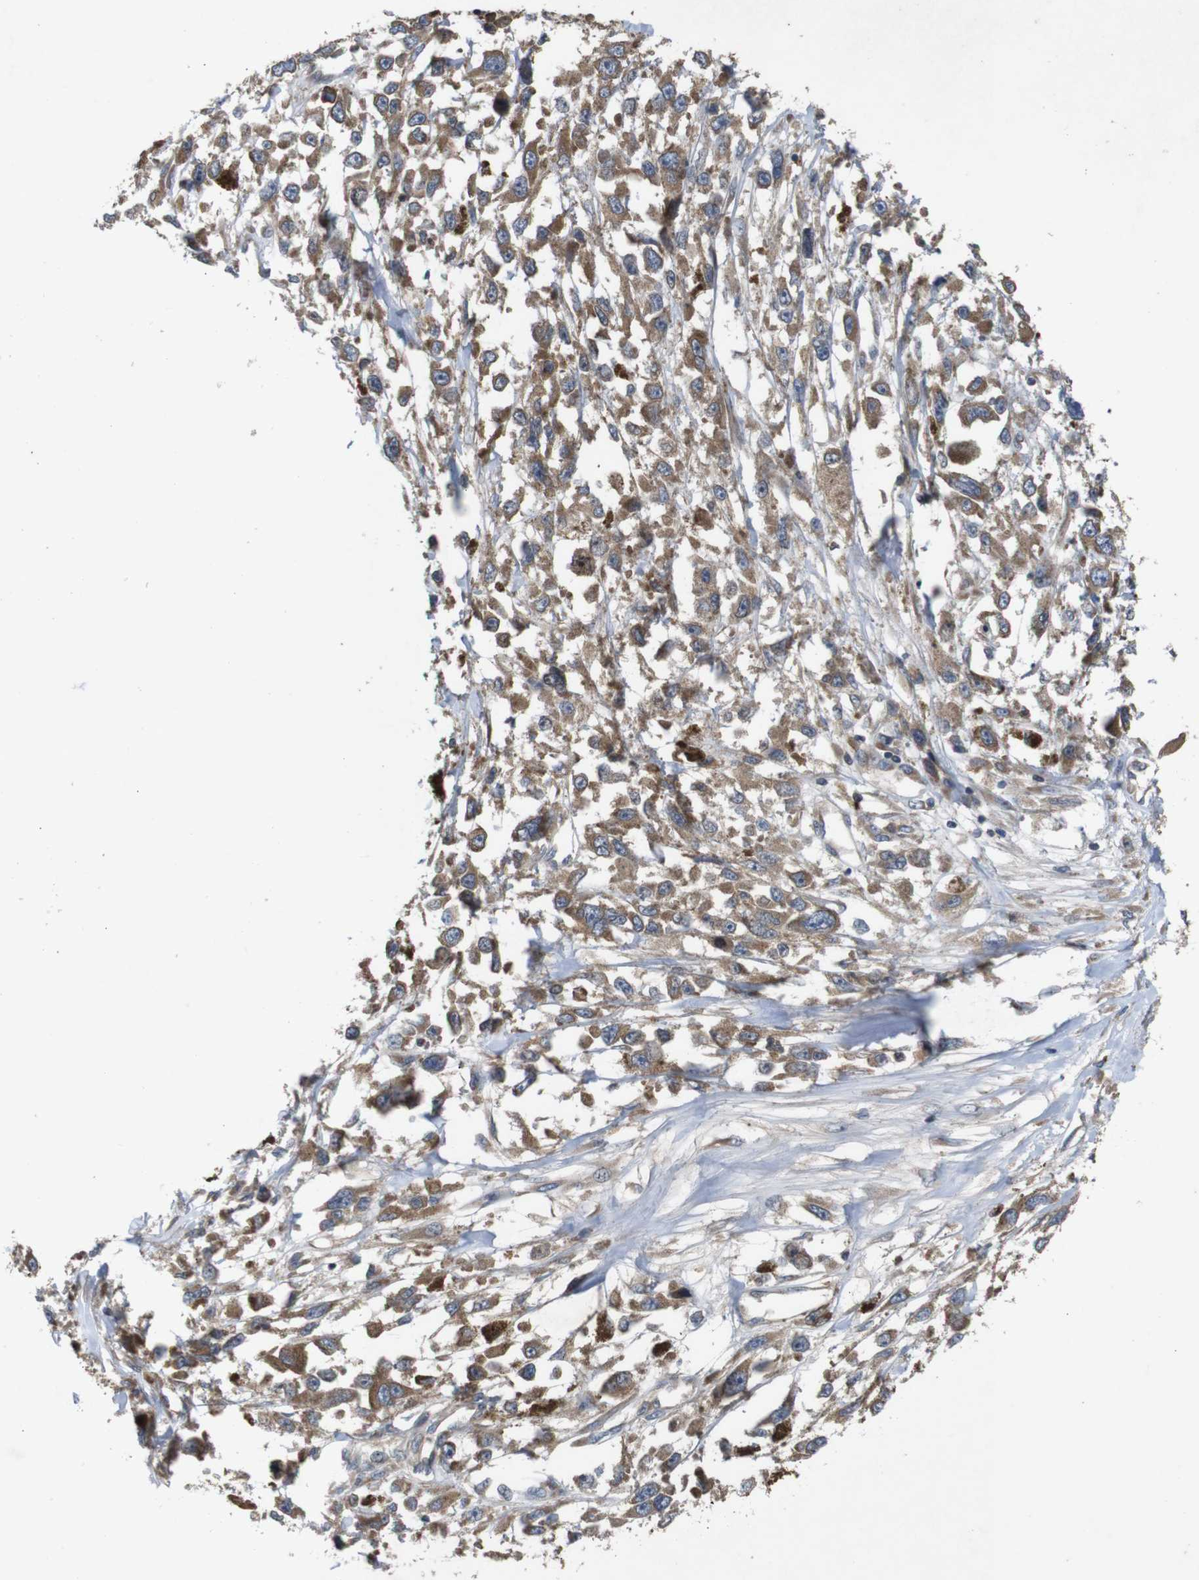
{"staining": {"intensity": "moderate", "quantity": ">75%", "location": "cytoplasmic/membranous"}, "tissue": "melanoma", "cell_type": "Tumor cells", "image_type": "cancer", "snomed": [{"axis": "morphology", "description": "Malignant melanoma, Metastatic site"}, {"axis": "topography", "description": "Lymph node"}], "caption": "Immunohistochemical staining of human melanoma shows medium levels of moderate cytoplasmic/membranous positivity in about >75% of tumor cells. Nuclei are stained in blue.", "gene": "PTPN1", "patient": {"sex": "male", "age": 59}}